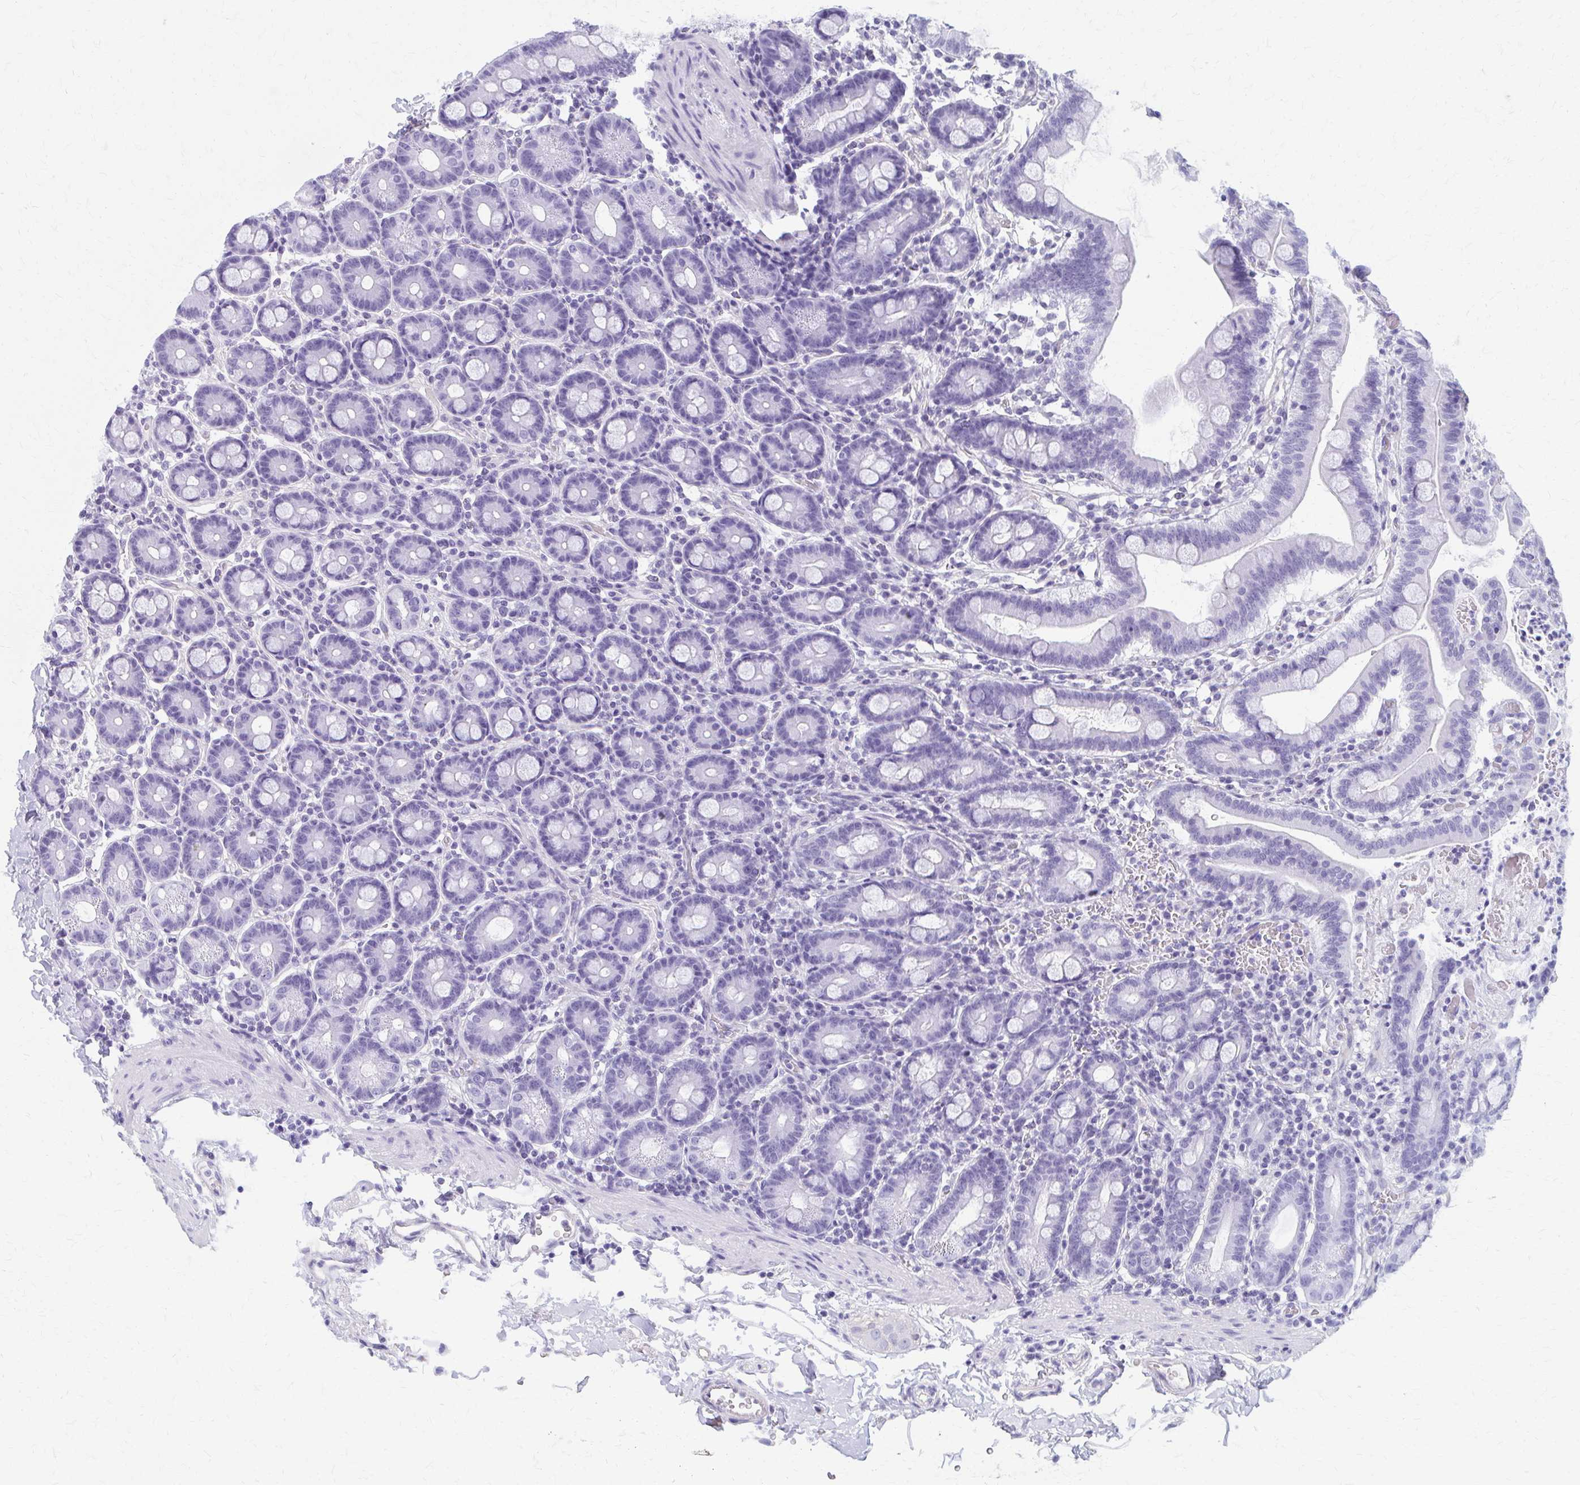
{"staining": {"intensity": "negative", "quantity": "none", "location": "none"}, "tissue": "duodenum", "cell_type": "Glandular cells", "image_type": "normal", "snomed": [{"axis": "morphology", "description": "Normal tissue, NOS"}, {"axis": "topography", "description": "Pancreas"}, {"axis": "topography", "description": "Duodenum"}], "caption": "This image is of unremarkable duodenum stained with IHC to label a protein in brown with the nuclei are counter-stained blue. There is no positivity in glandular cells.", "gene": "GFAP", "patient": {"sex": "male", "age": 59}}